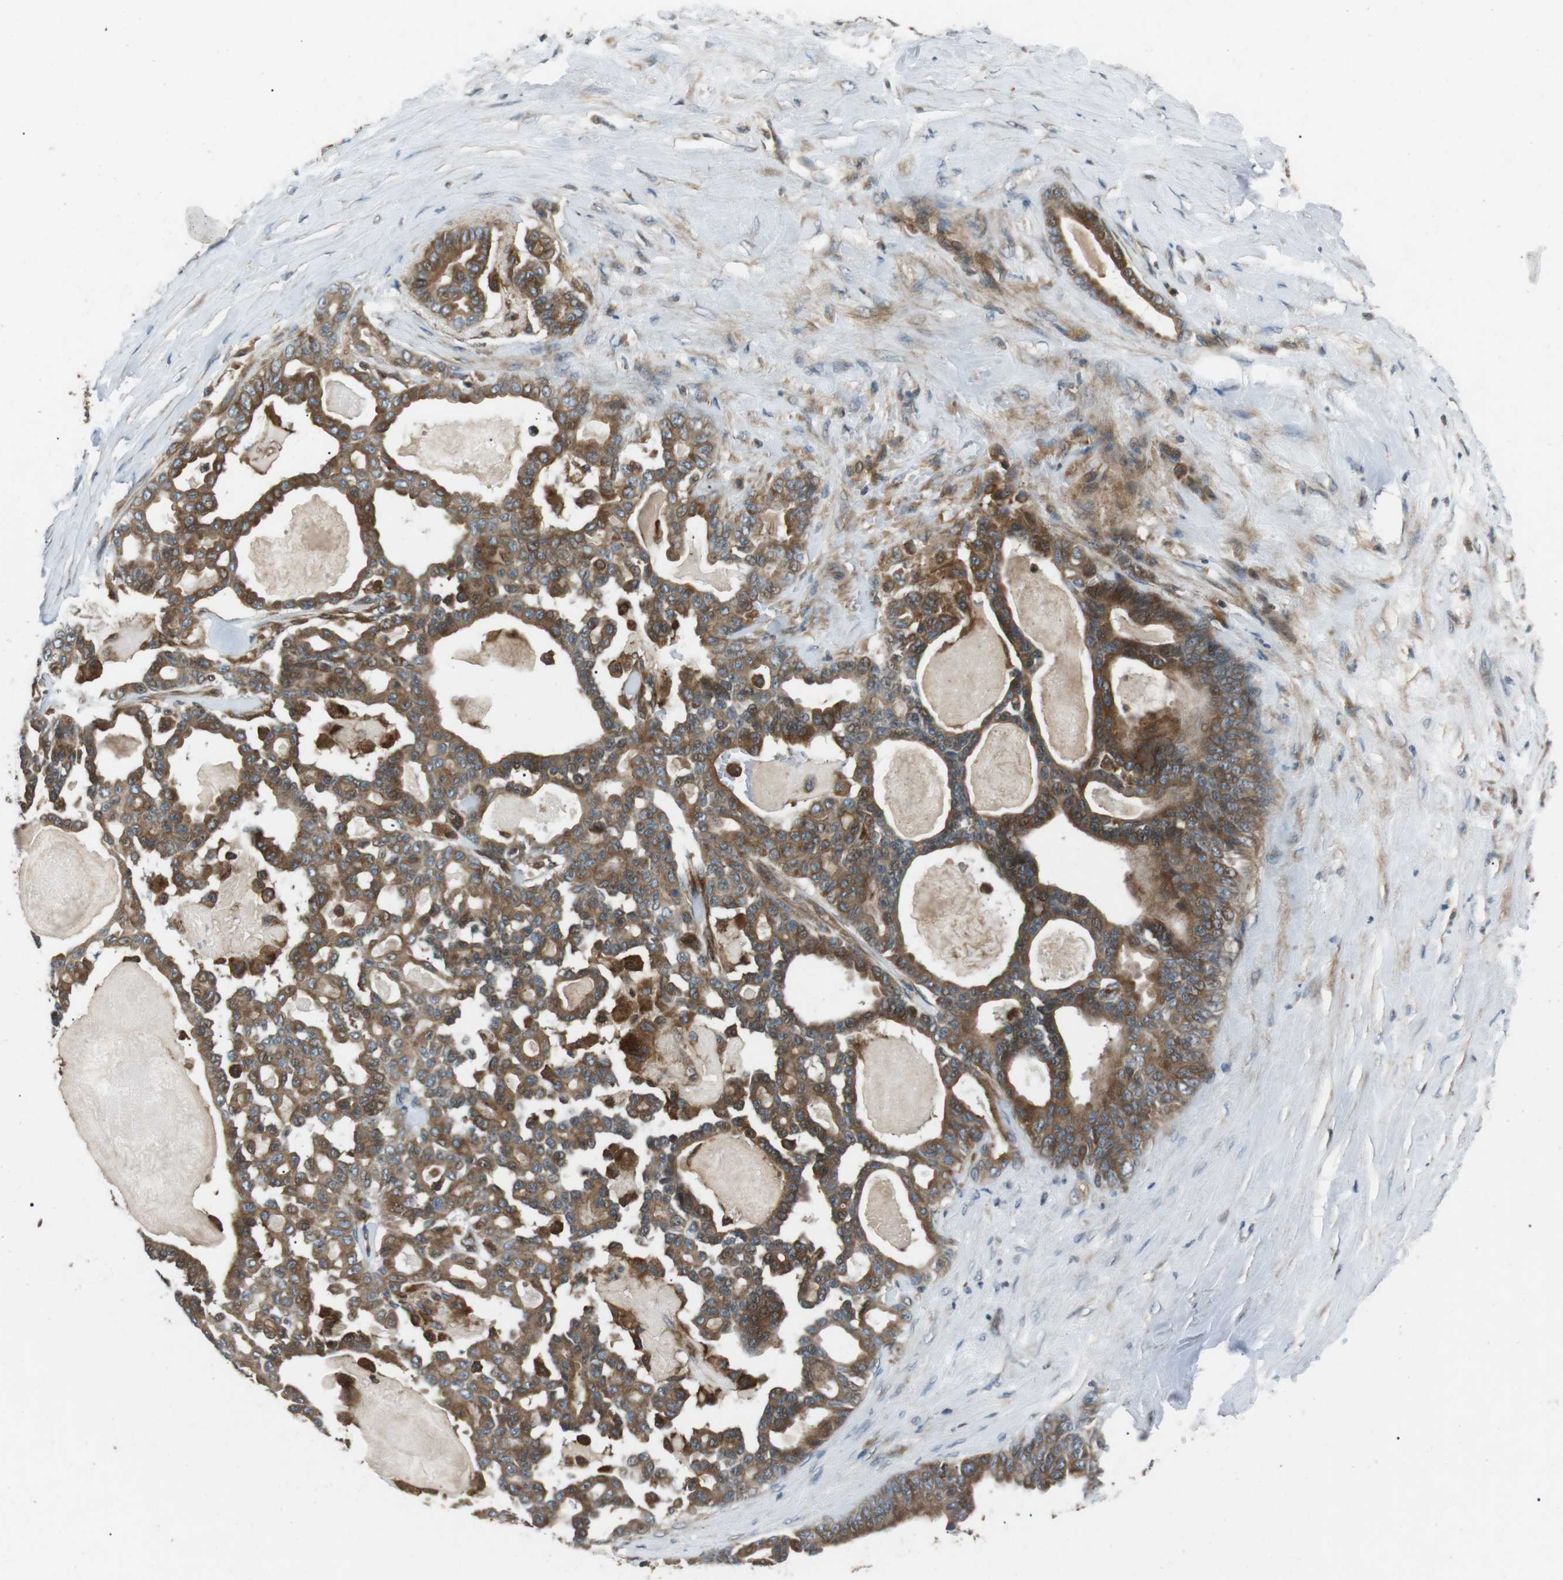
{"staining": {"intensity": "moderate", "quantity": ">75%", "location": "cytoplasmic/membranous"}, "tissue": "pancreatic cancer", "cell_type": "Tumor cells", "image_type": "cancer", "snomed": [{"axis": "morphology", "description": "Adenocarcinoma, NOS"}, {"axis": "topography", "description": "Pancreas"}], "caption": "About >75% of tumor cells in pancreatic adenocarcinoma display moderate cytoplasmic/membranous protein positivity as visualized by brown immunohistochemical staining.", "gene": "GPR161", "patient": {"sex": "male", "age": 63}}